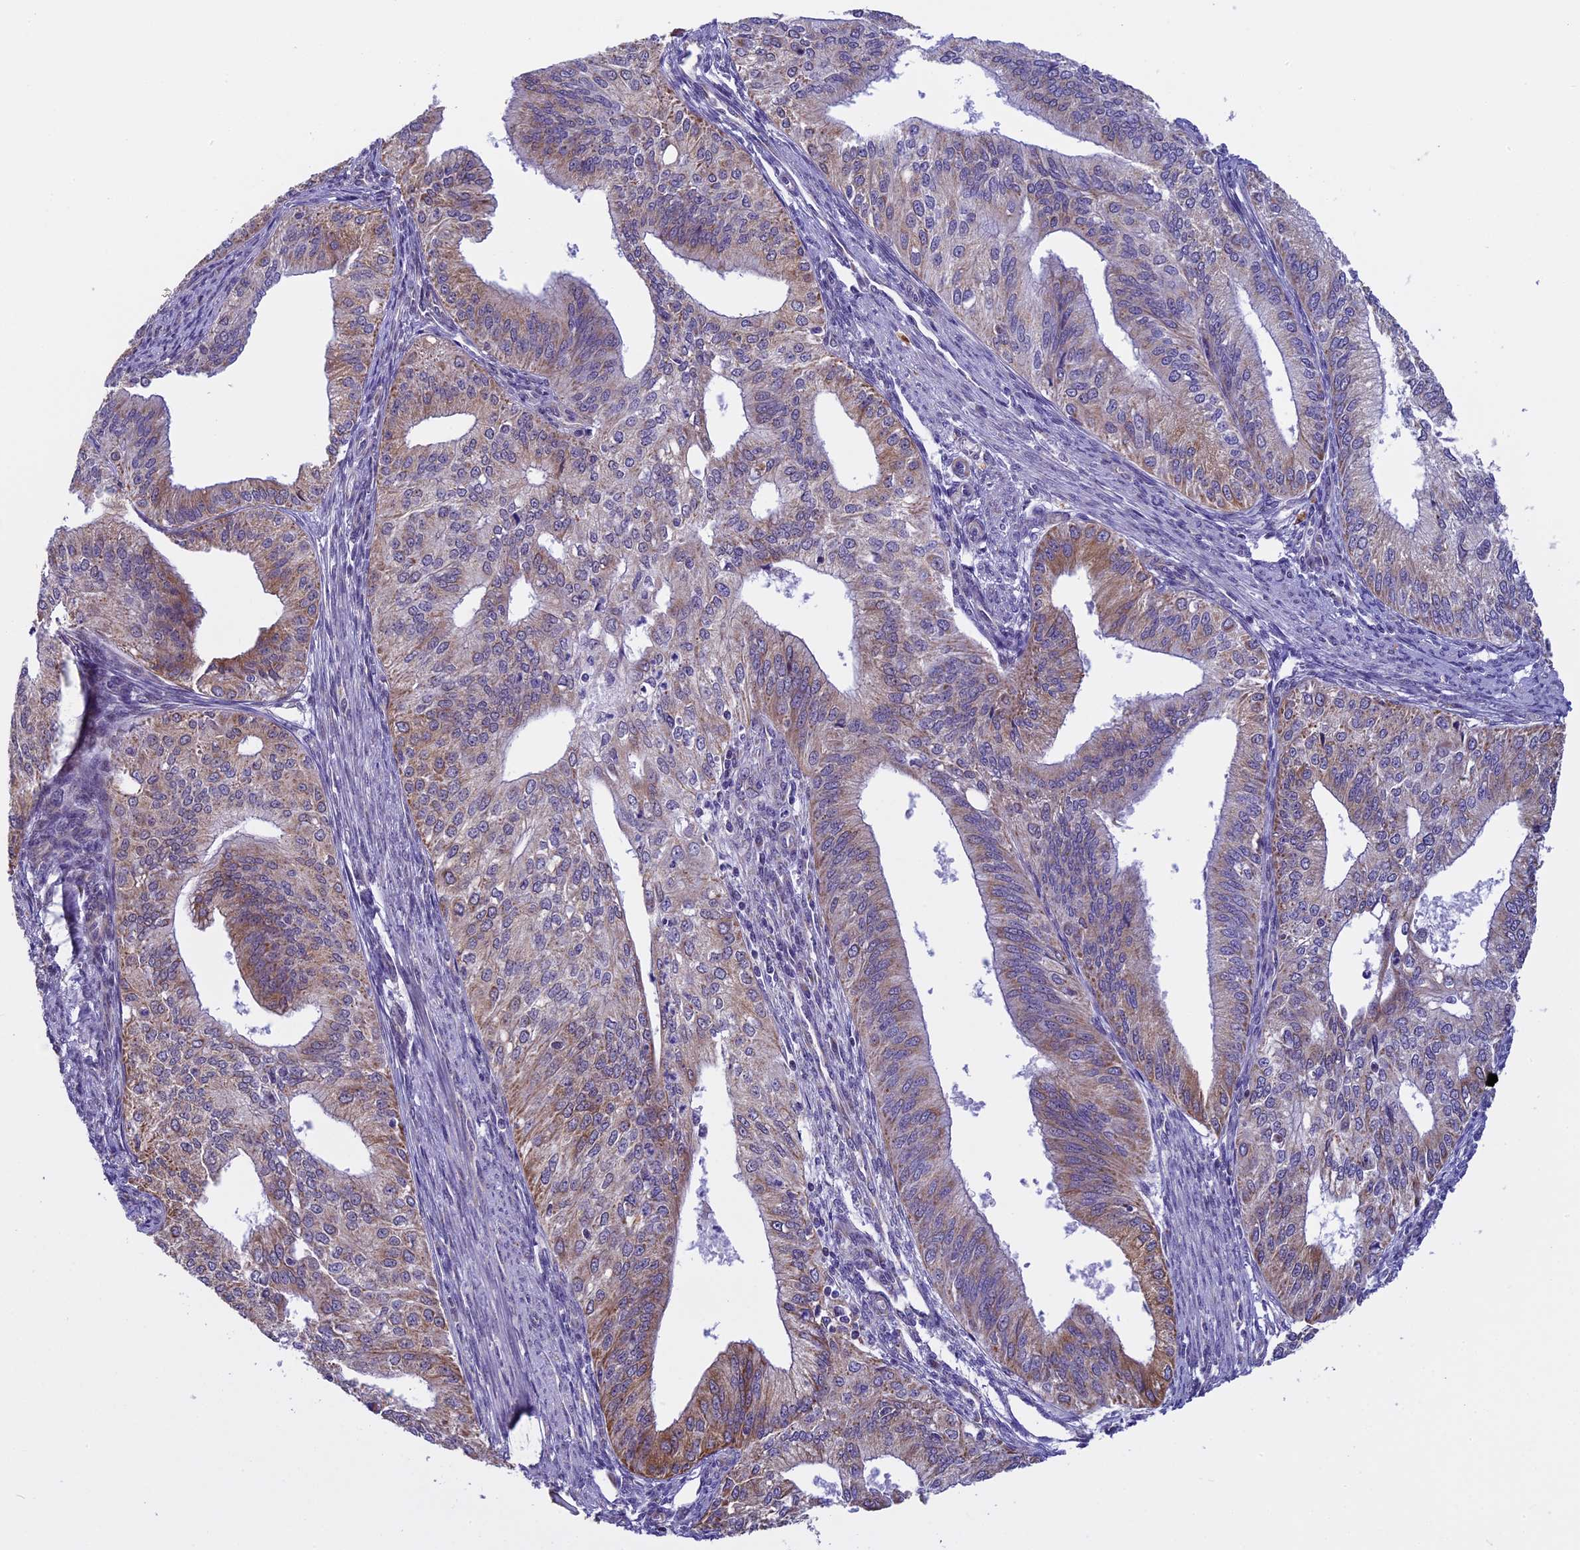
{"staining": {"intensity": "moderate", "quantity": ">75%", "location": "cytoplasmic/membranous"}, "tissue": "endometrial cancer", "cell_type": "Tumor cells", "image_type": "cancer", "snomed": [{"axis": "morphology", "description": "Adenocarcinoma, NOS"}, {"axis": "topography", "description": "Endometrium"}], "caption": "The photomicrograph shows immunohistochemical staining of adenocarcinoma (endometrial). There is moderate cytoplasmic/membranous positivity is seen in approximately >75% of tumor cells.", "gene": "ZNF317", "patient": {"sex": "female", "age": 50}}